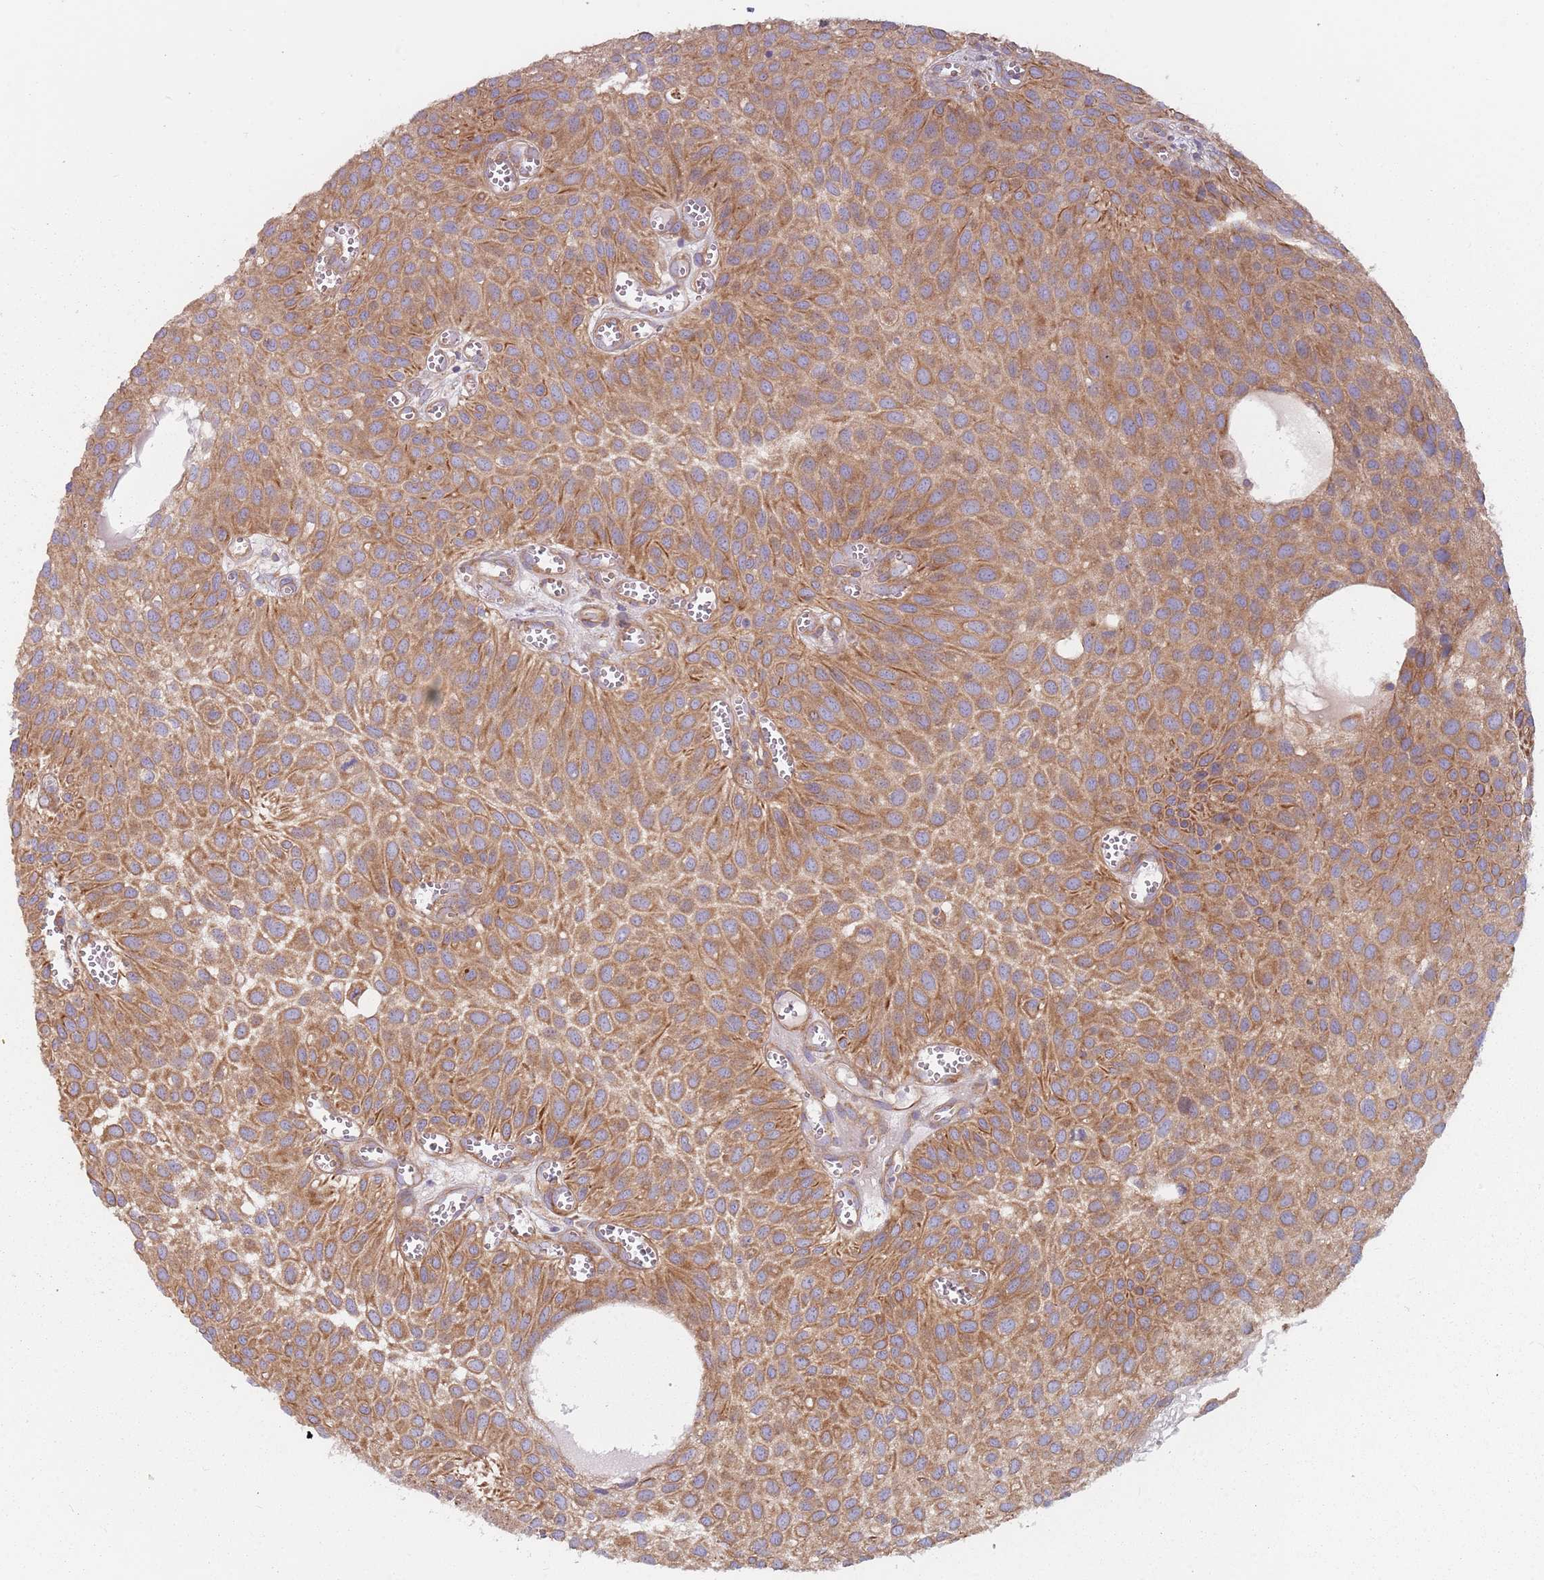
{"staining": {"intensity": "moderate", "quantity": ">75%", "location": "cytoplasmic/membranous"}, "tissue": "urothelial cancer", "cell_type": "Tumor cells", "image_type": "cancer", "snomed": [{"axis": "morphology", "description": "Urothelial carcinoma, Low grade"}, {"axis": "topography", "description": "Urinary bladder"}], "caption": "Moderate cytoplasmic/membranous protein positivity is appreciated in approximately >75% of tumor cells in low-grade urothelial carcinoma.", "gene": "SPDL1", "patient": {"sex": "male", "age": 88}}